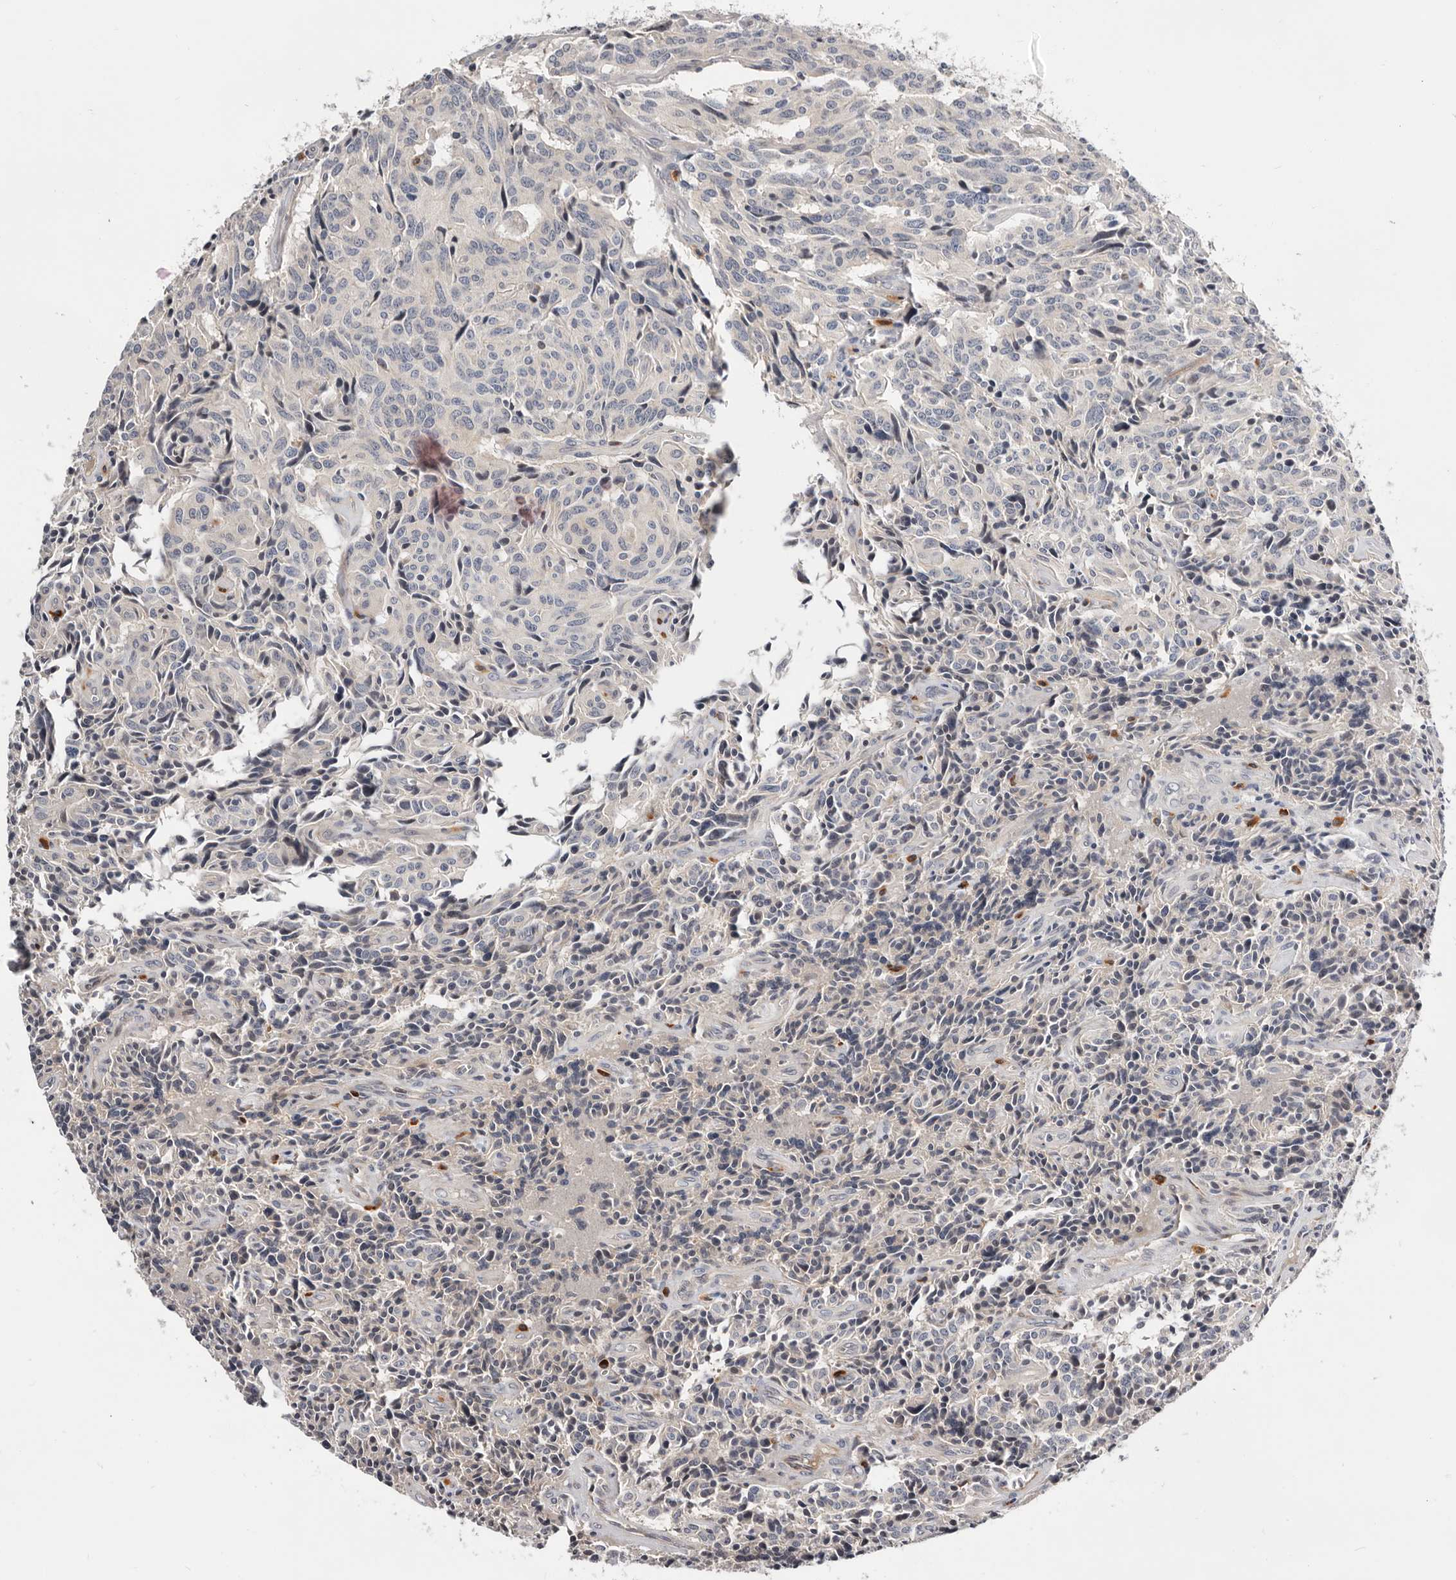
{"staining": {"intensity": "negative", "quantity": "none", "location": "none"}, "tissue": "carcinoid", "cell_type": "Tumor cells", "image_type": "cancer", "snomed": [{"axis": "morphology", "description": "Carcinoid, malignant, NOS"}, {"axis": "topography", "description": "Lung"}], "caption": "Tumor cells are negative for protein expression in human carcinoid.", "gene": "USH1C", "patient": {"sex": "female", "age": 46}}